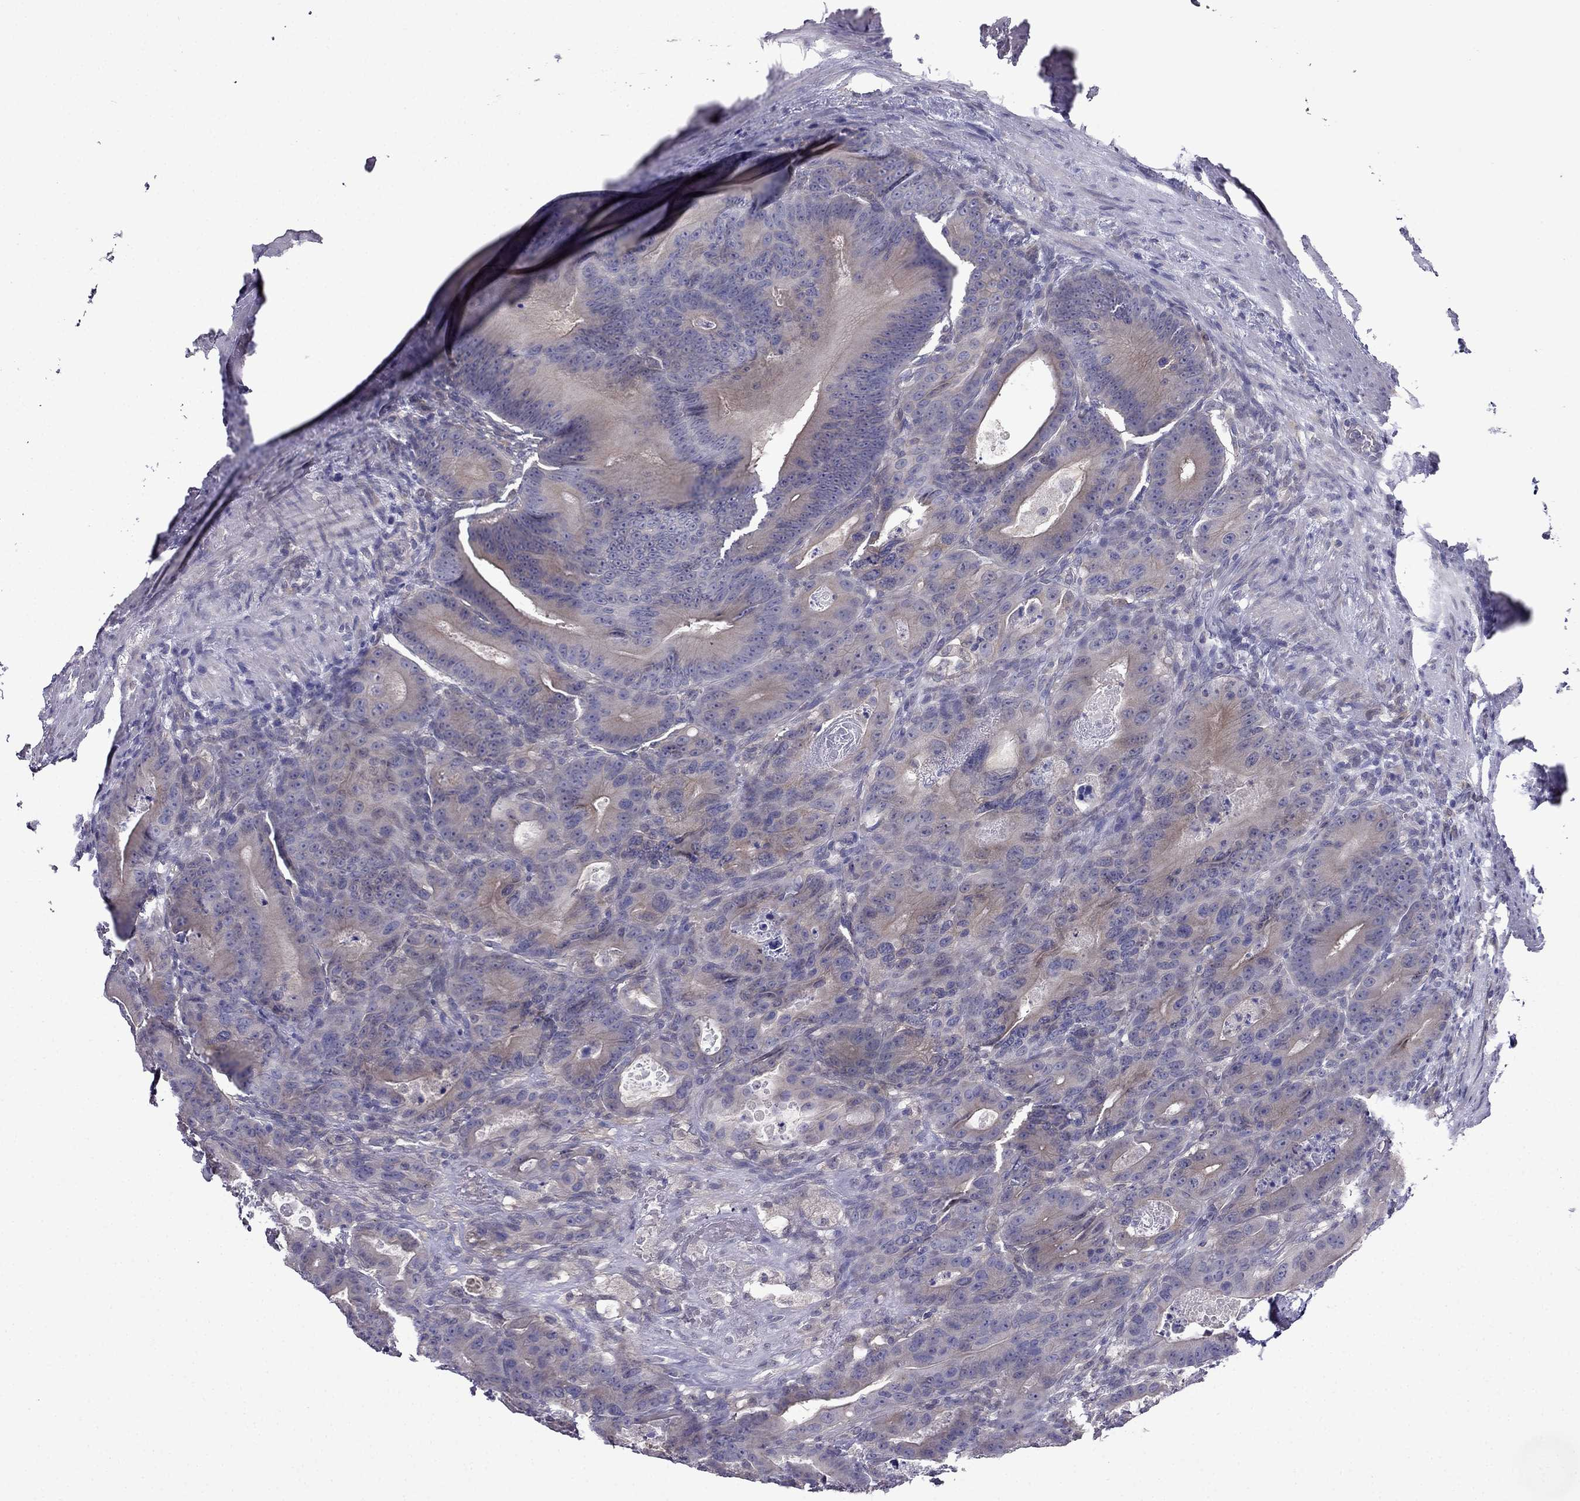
{"staining": {"intensity": "weak", "quantity": "25%-75%", "location": "cytoplasmic/membranous"}, "tissue": "colorectal cancer", "cell_type": "Tumor cells", "image_type": "cancer", "snomed": [{"axis": "morphology", "description": "Adenocarcinoma, NOS"}, {"axis": "topography", "description": "Rectum"}], "caption": "Colorectal cancer was stained to show a protein in brown. There is low levels of weak cytoplasmic/membranous positivity in about 25%-75% of tumor cells. (IHC, brightfield microscopy, high magnification).", "gene": "SCNN1D", "patient": {"sex": "male", "age": 64}}